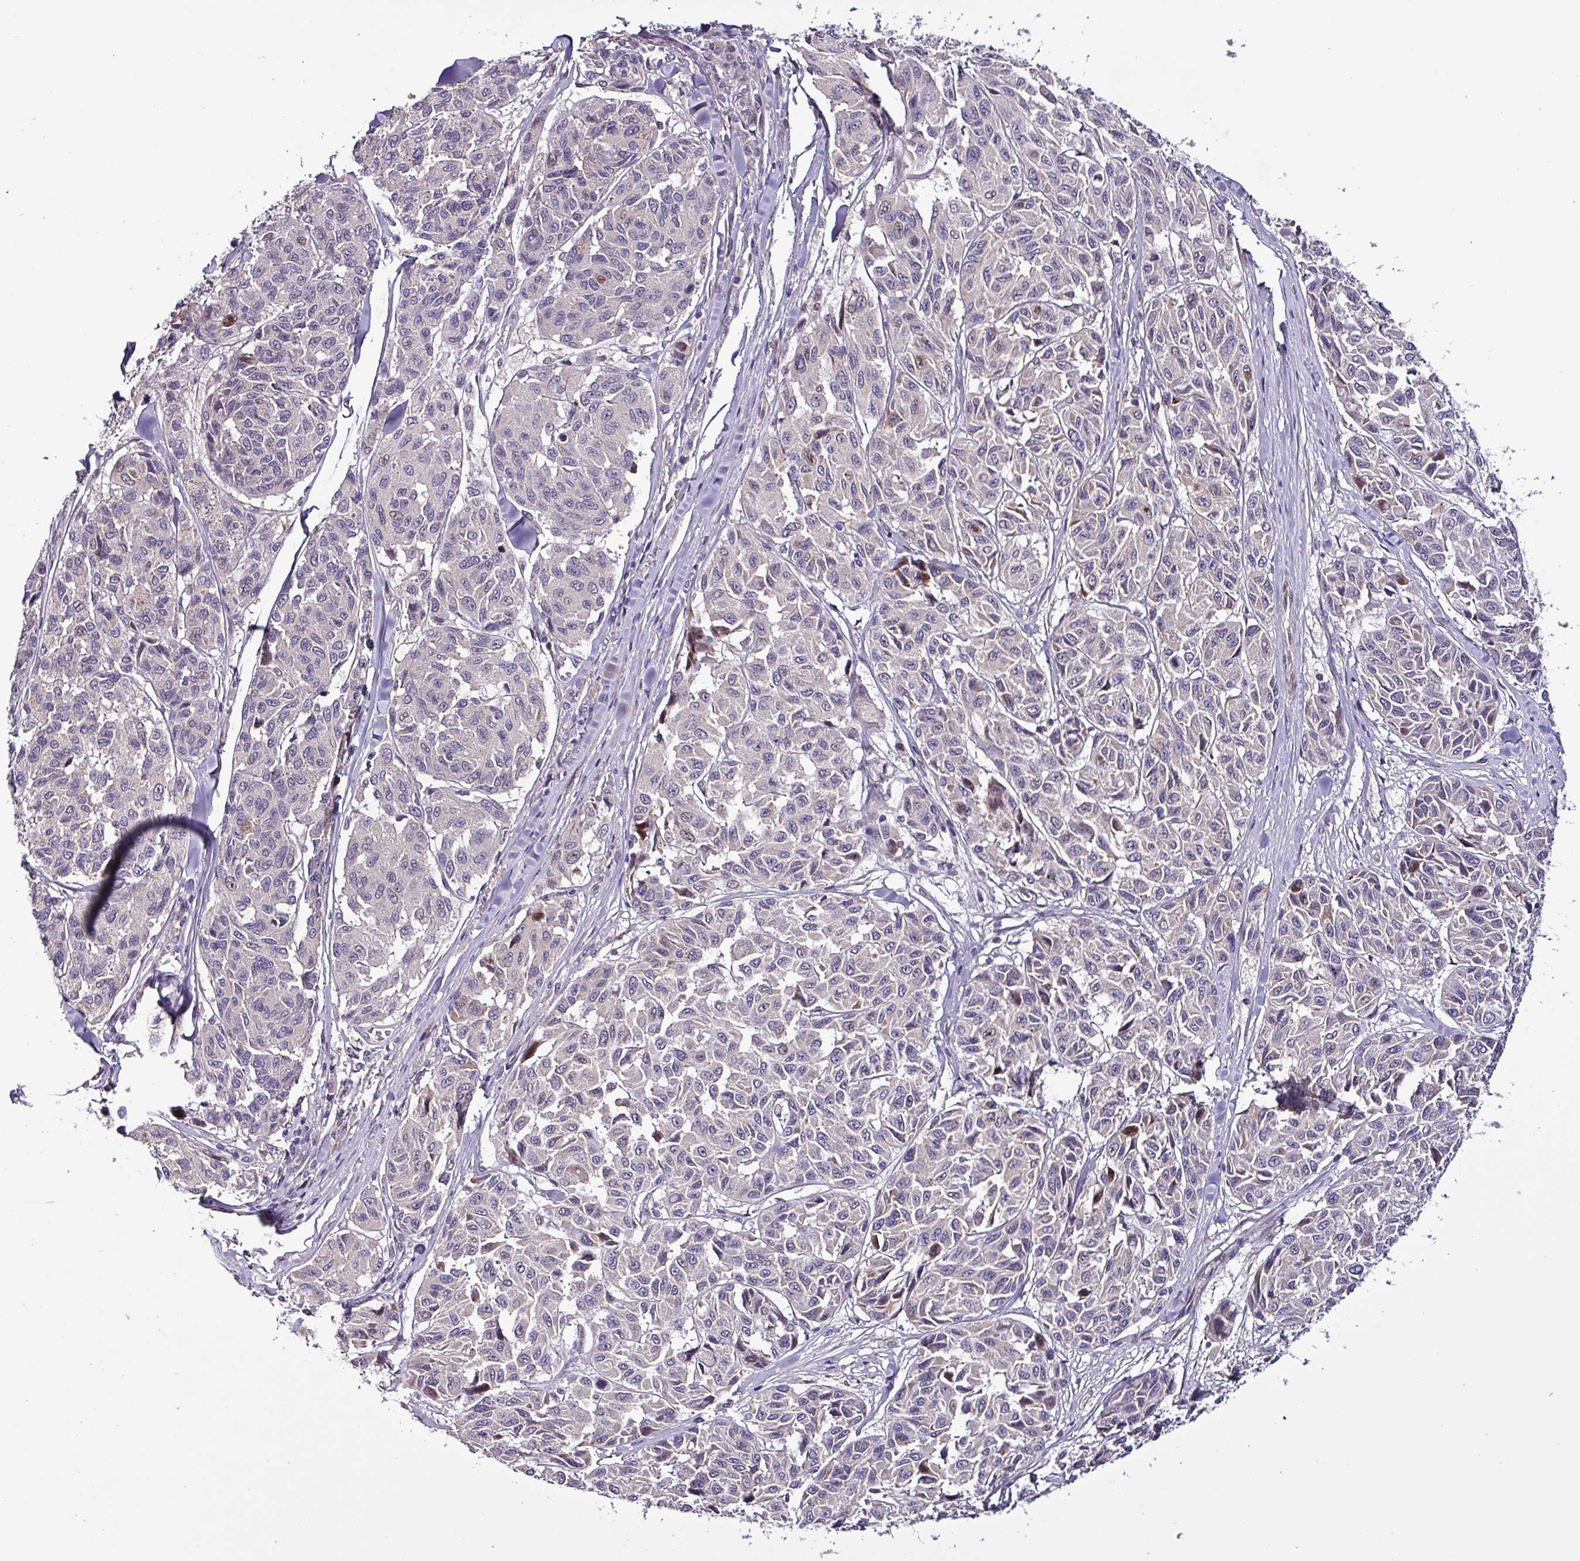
{"staining": {"intensity": "negative", "quantity": "none", "location": "none"}, "tissue": "melanoma", "cell_type": "Tumor cells", "image_type": "cancer", "snomed": [{"axis": "morphology", "description": "Malignant melanoma, NOS"}, {"axis": "topography", "description": "Skin"}], "caption": "A high-resolution micrograph shows IHC staining of malignant melanoma, which shows no significant expression in tumor cells.", "gene": "GRAPL", "patient": {"sex": "female", "age": 66}}